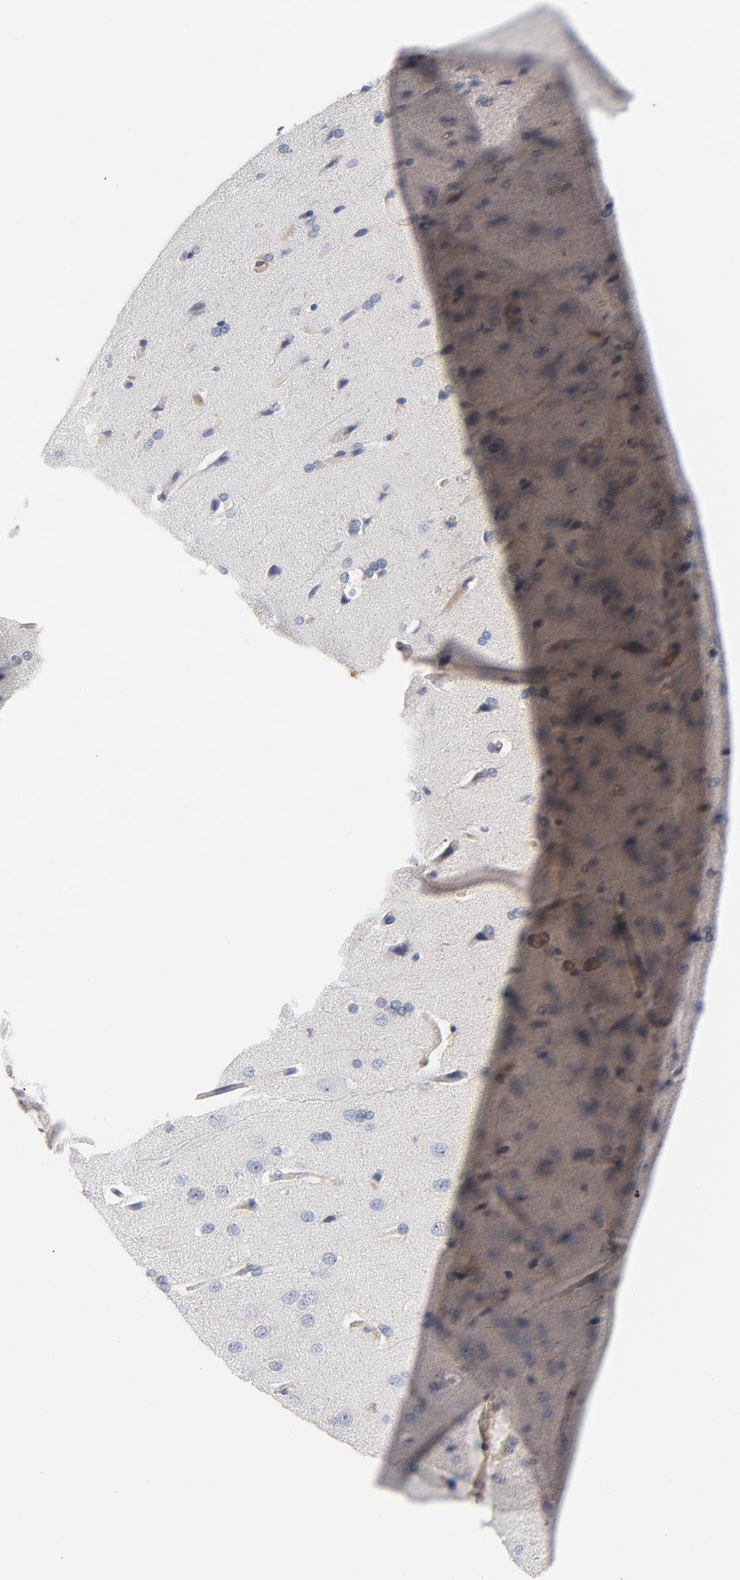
{"staining": {"intensity": "negative", "quantity": "none", "location": "none"}, "tissue": "cerebral cortex", "cell_type": "Endothelial cells", "image_type": "normal", "snomed": [{"axis": "morphology", "description": "Normal tissue, NOS"}, {"axis": "topography", "description": "Cerebral cortex"}], "caption": "This is an IHC micrograph of benign human cerebral cortex. There is no staining in endothelial cells.", "gene": "ROCK1", "patient": {"sex": "male", "age": 62}}